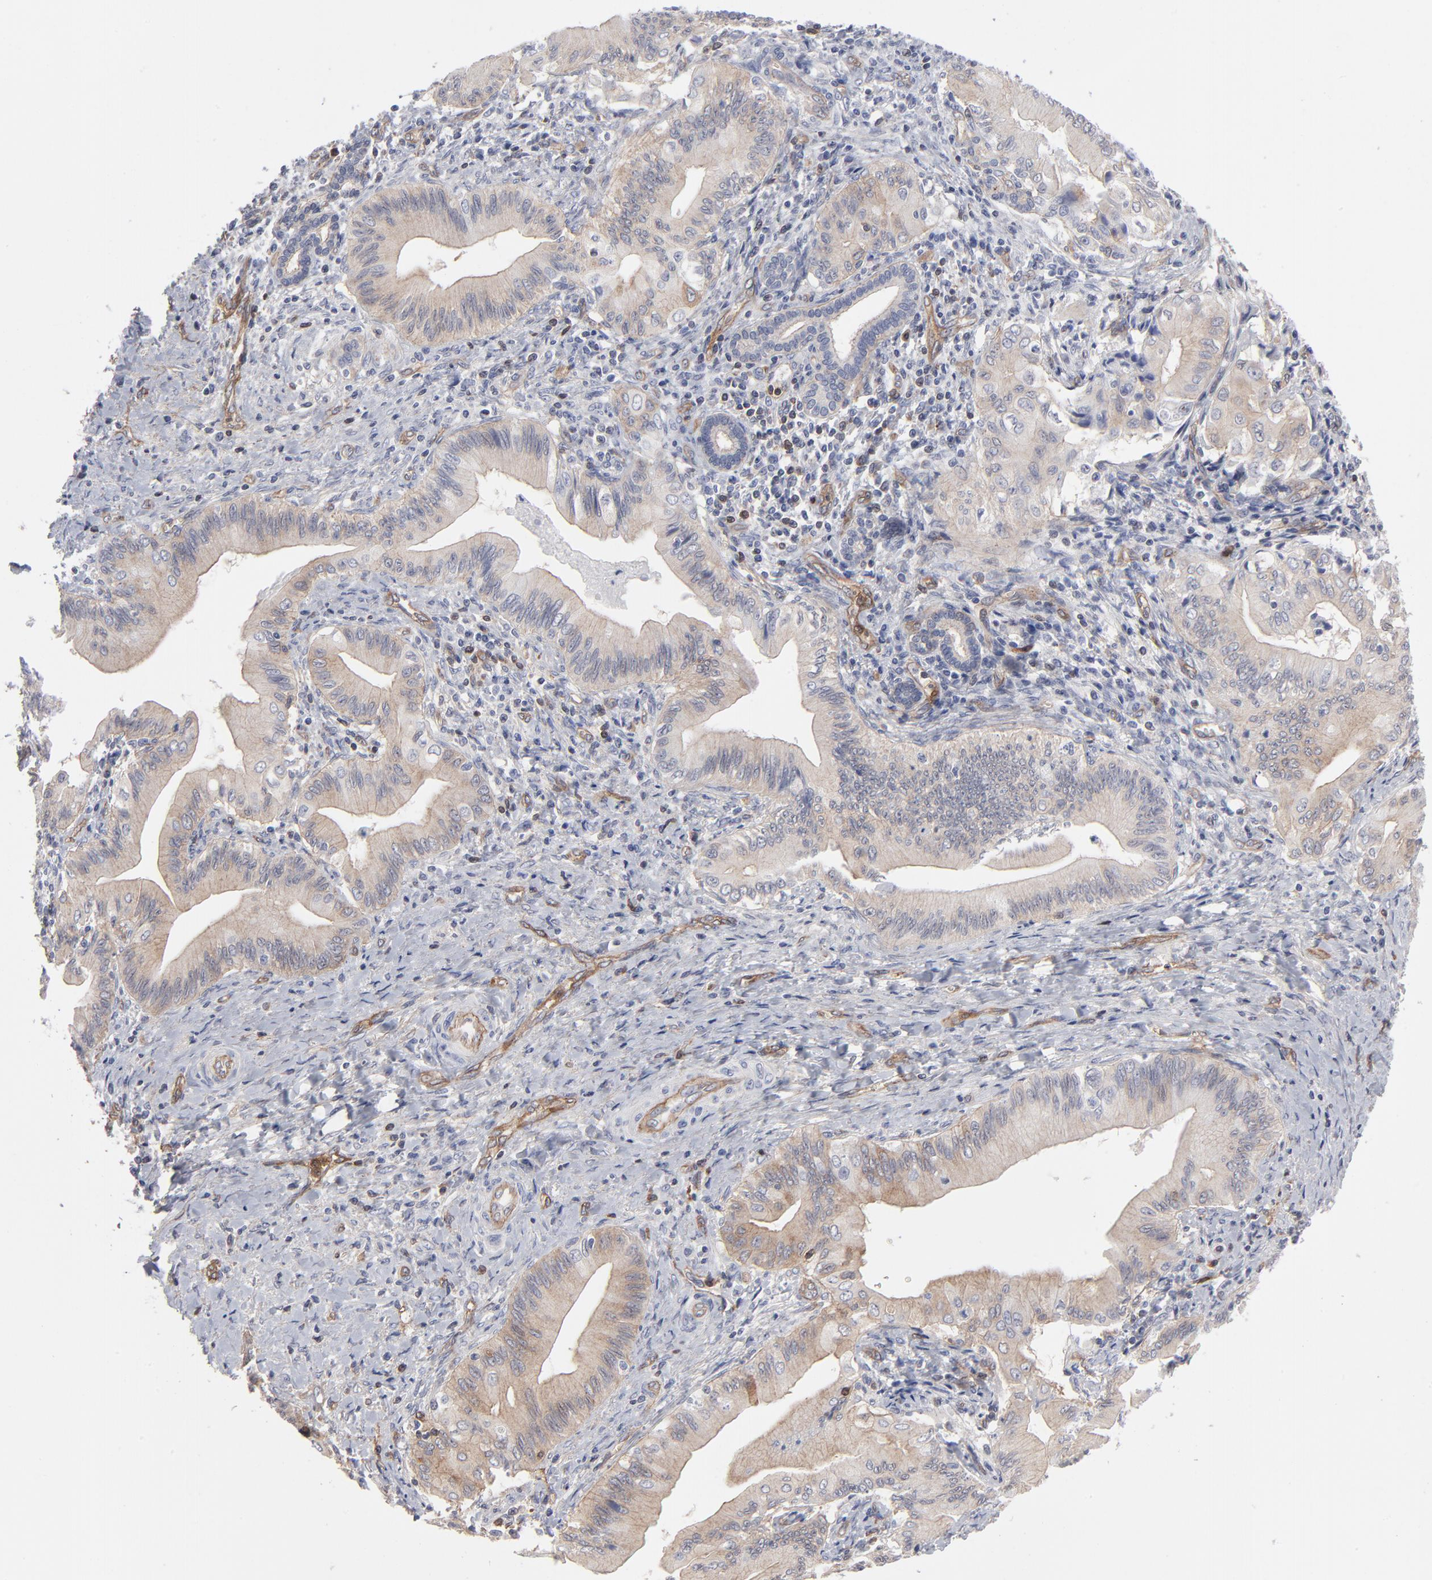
{"staining": {"intensity": "weak", "quantity": ">75%", "location": "cytoplasmic/membranous"}, "tissue": "liver cancer", "cell_type": "Tumor cells", "image_type": "cancer", "snomed": [{"axis": "morphology", "description": "Cholangiocarcinoma"}, {"axis": "topography", "description": "Liver"}], "caption": "Immunohistochemistry of liver cancer exhibits low levels of weak cytoplasmic/membranous staining in approximately >75% of tumor cells.", "gene": "PXN", "patient": {"sex": "male", "age": 58}}